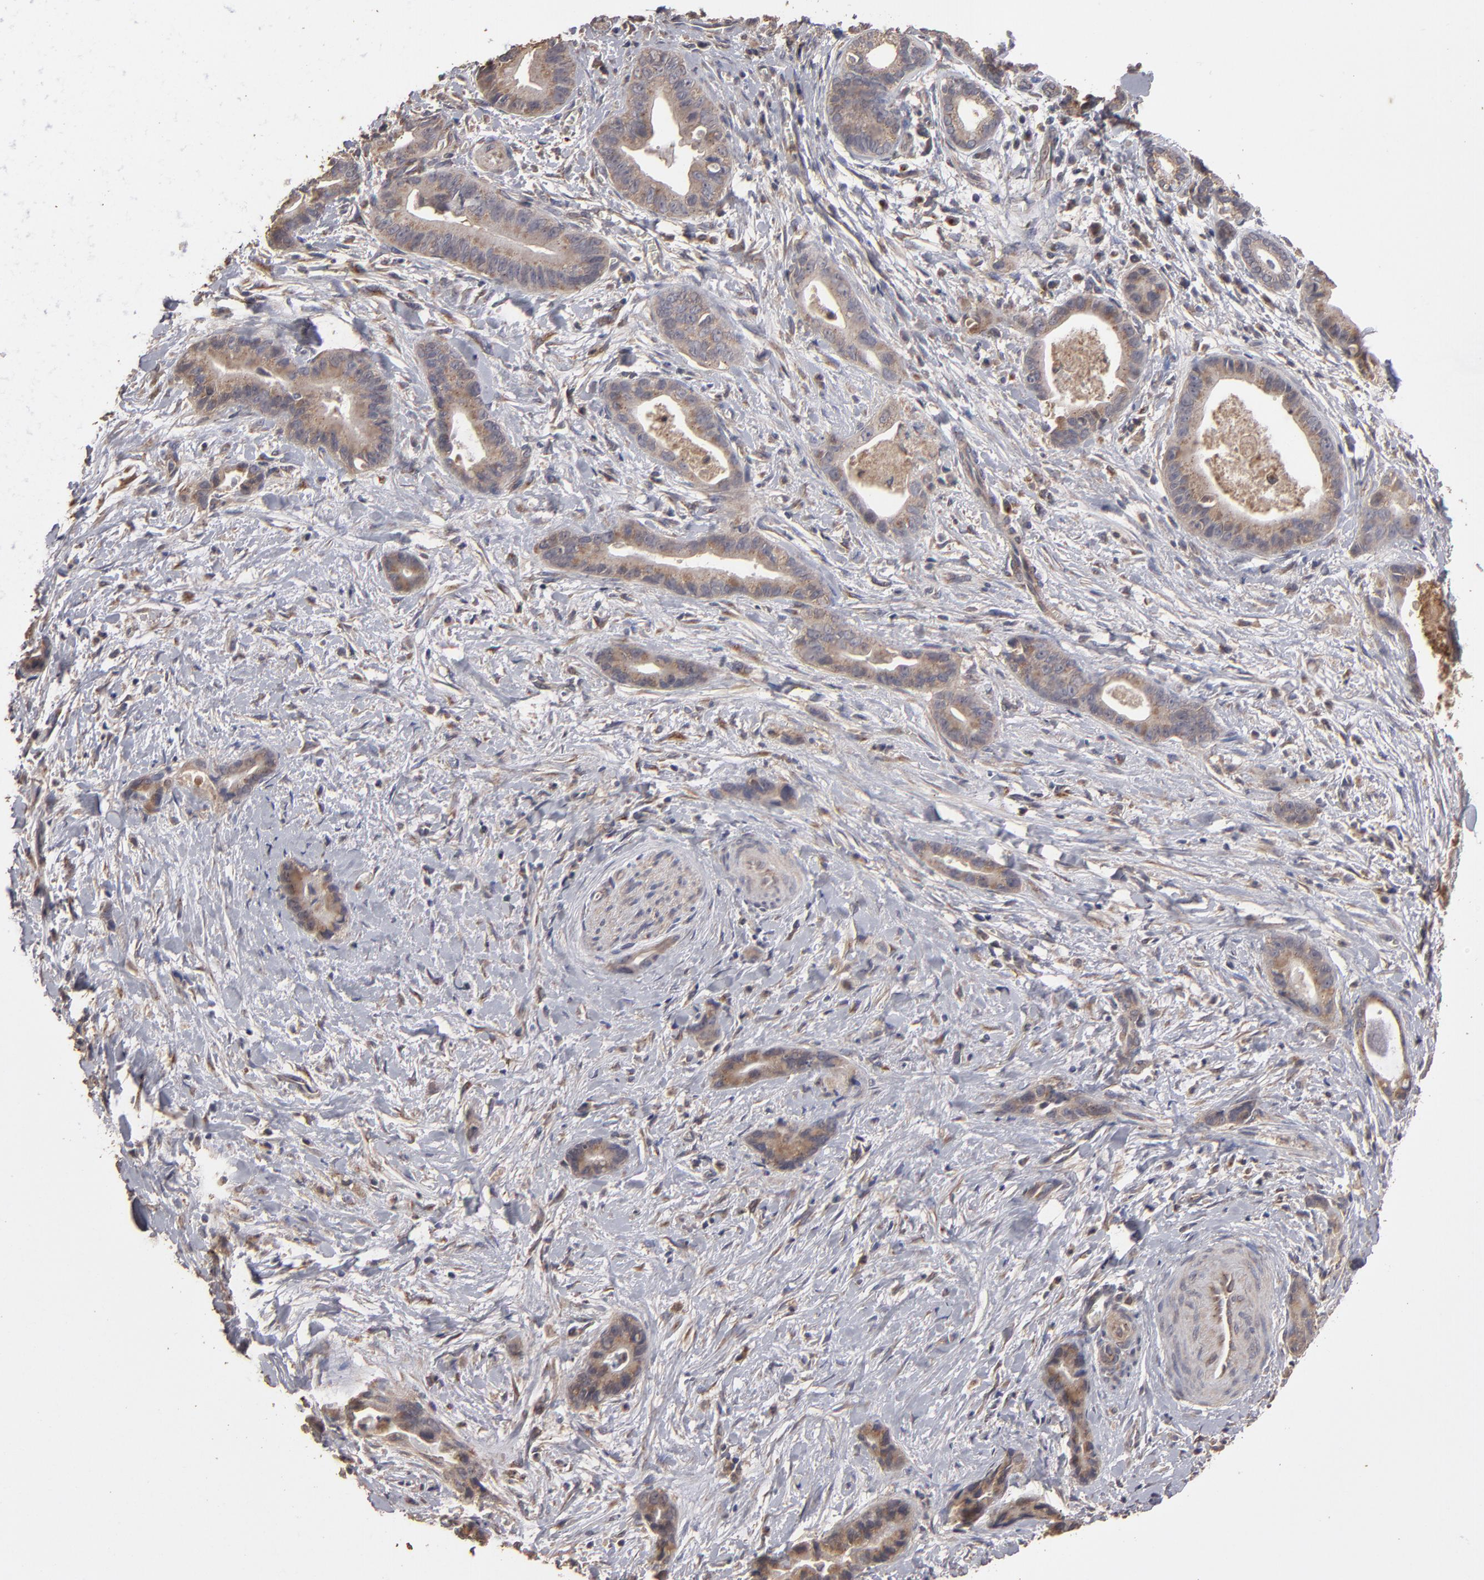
{"staining": {"intensity": "weak", "quantity": ">75%", "location": "cytoplasmic/membranous"}, "tissue": "liver cancer", "cell_type": "Tumor cells", "image_type": "cancer", "snomed": [{"axis": "morphology", "description": "Cholangiocarcinoma"}, {"axis": "topography", "description": "Liver"}], "caption": "Liver cancer (cholangiocarcinoma) stained with a protein marker displays weak staining in tumor cells.", "gene": "MMP2", "patient": {"sex": "female", "age": 55}}